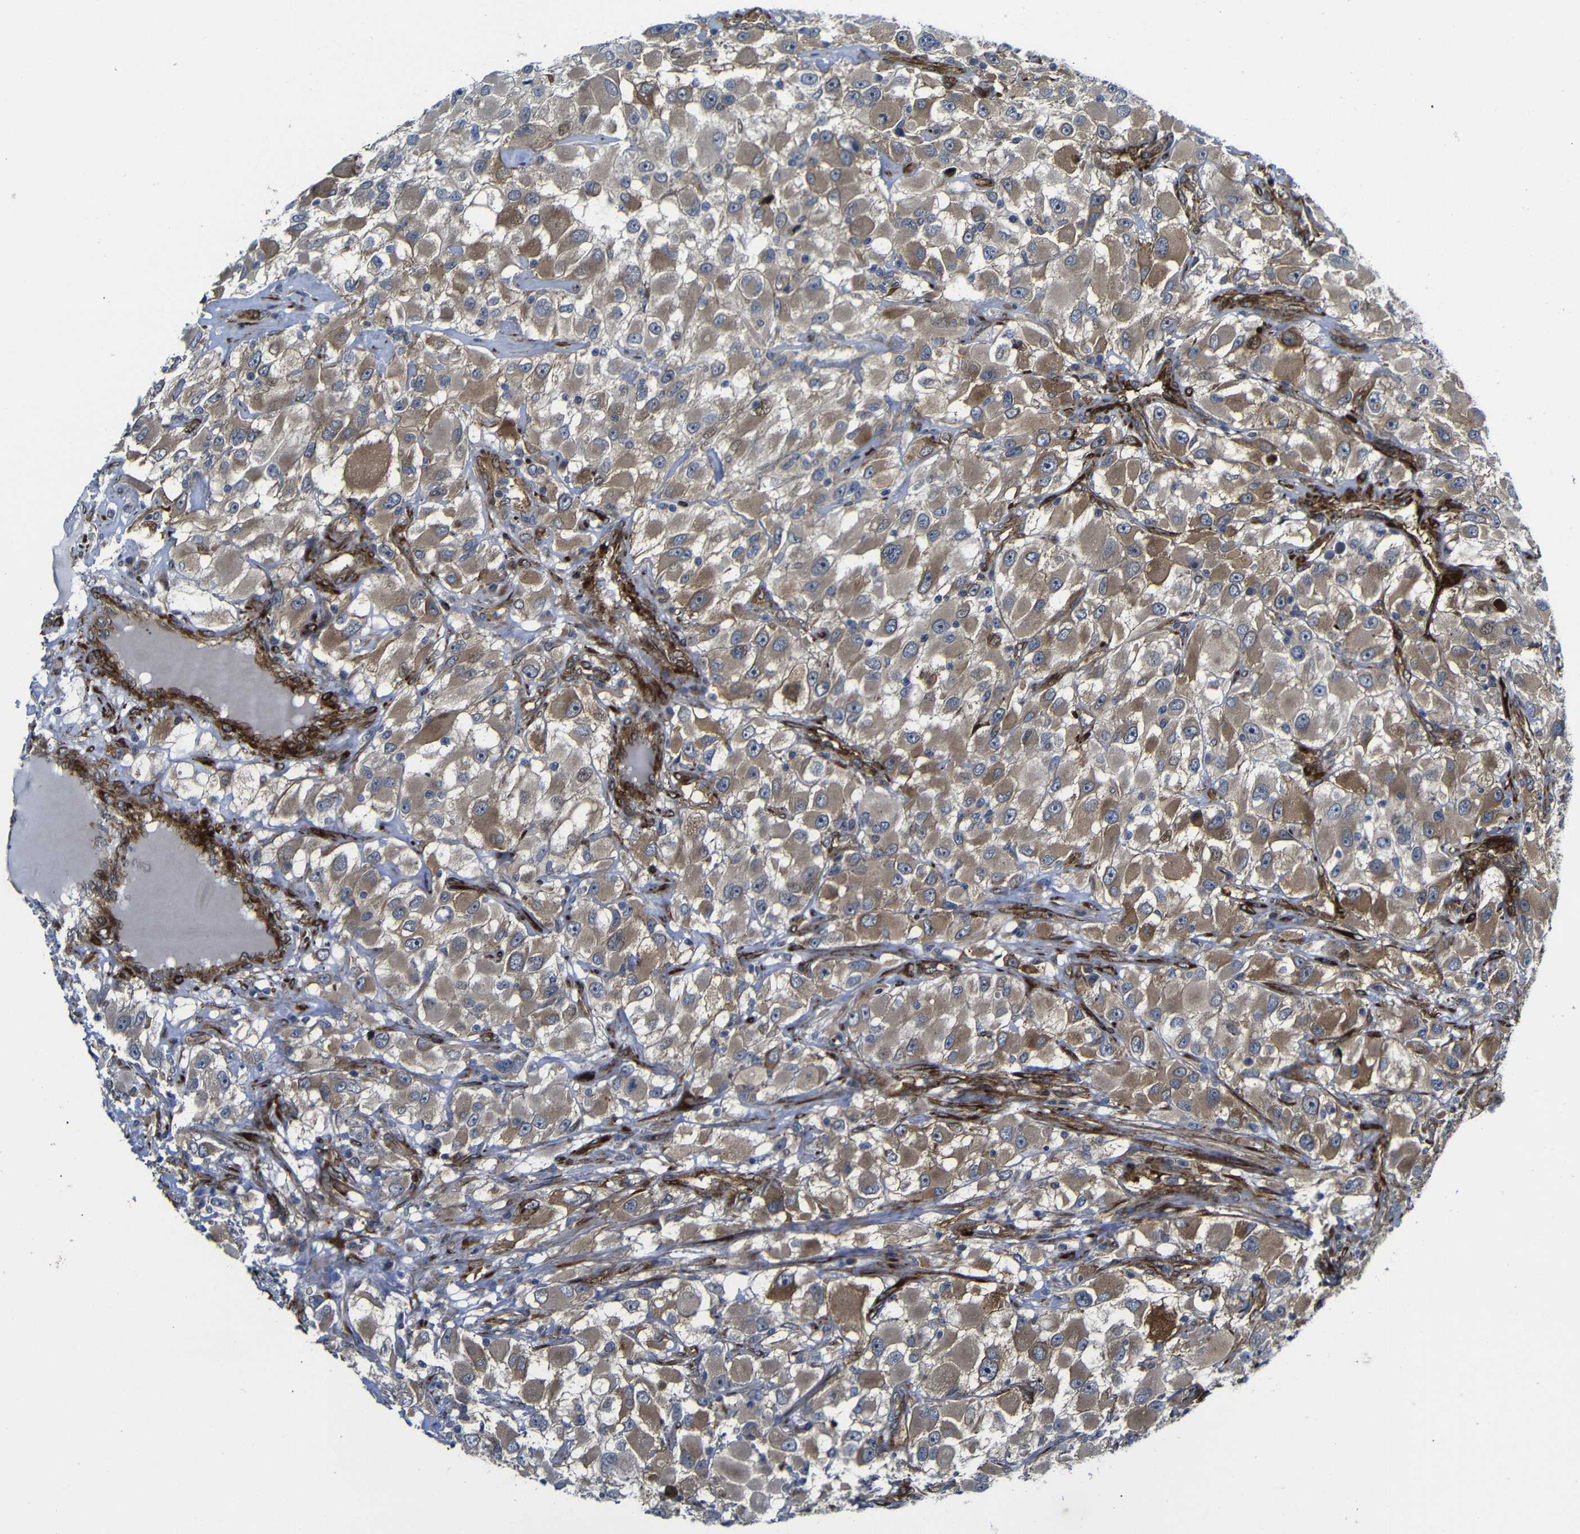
{"staining": {"intensity": "moderate", "quantity": ">75%", "location": "cytoplasmic/membranous"}, "tissue": "renal cancer", "cell_type": "Tumor cells", "image_type": "cancer", "snomed": [{"axis": "morphology", "description": "Adenocarcinoma, NOS"}, {"axis": "topography", "description": "Kidney"}], "caption": "Tumor cells reveal medium levels of moderate cytoplasmic/membranous positivity in approximately >75% of cells in human renal adenocarcinoma.", "gene": "PARP14", "patient": {"sex": "female", "age": 52}}